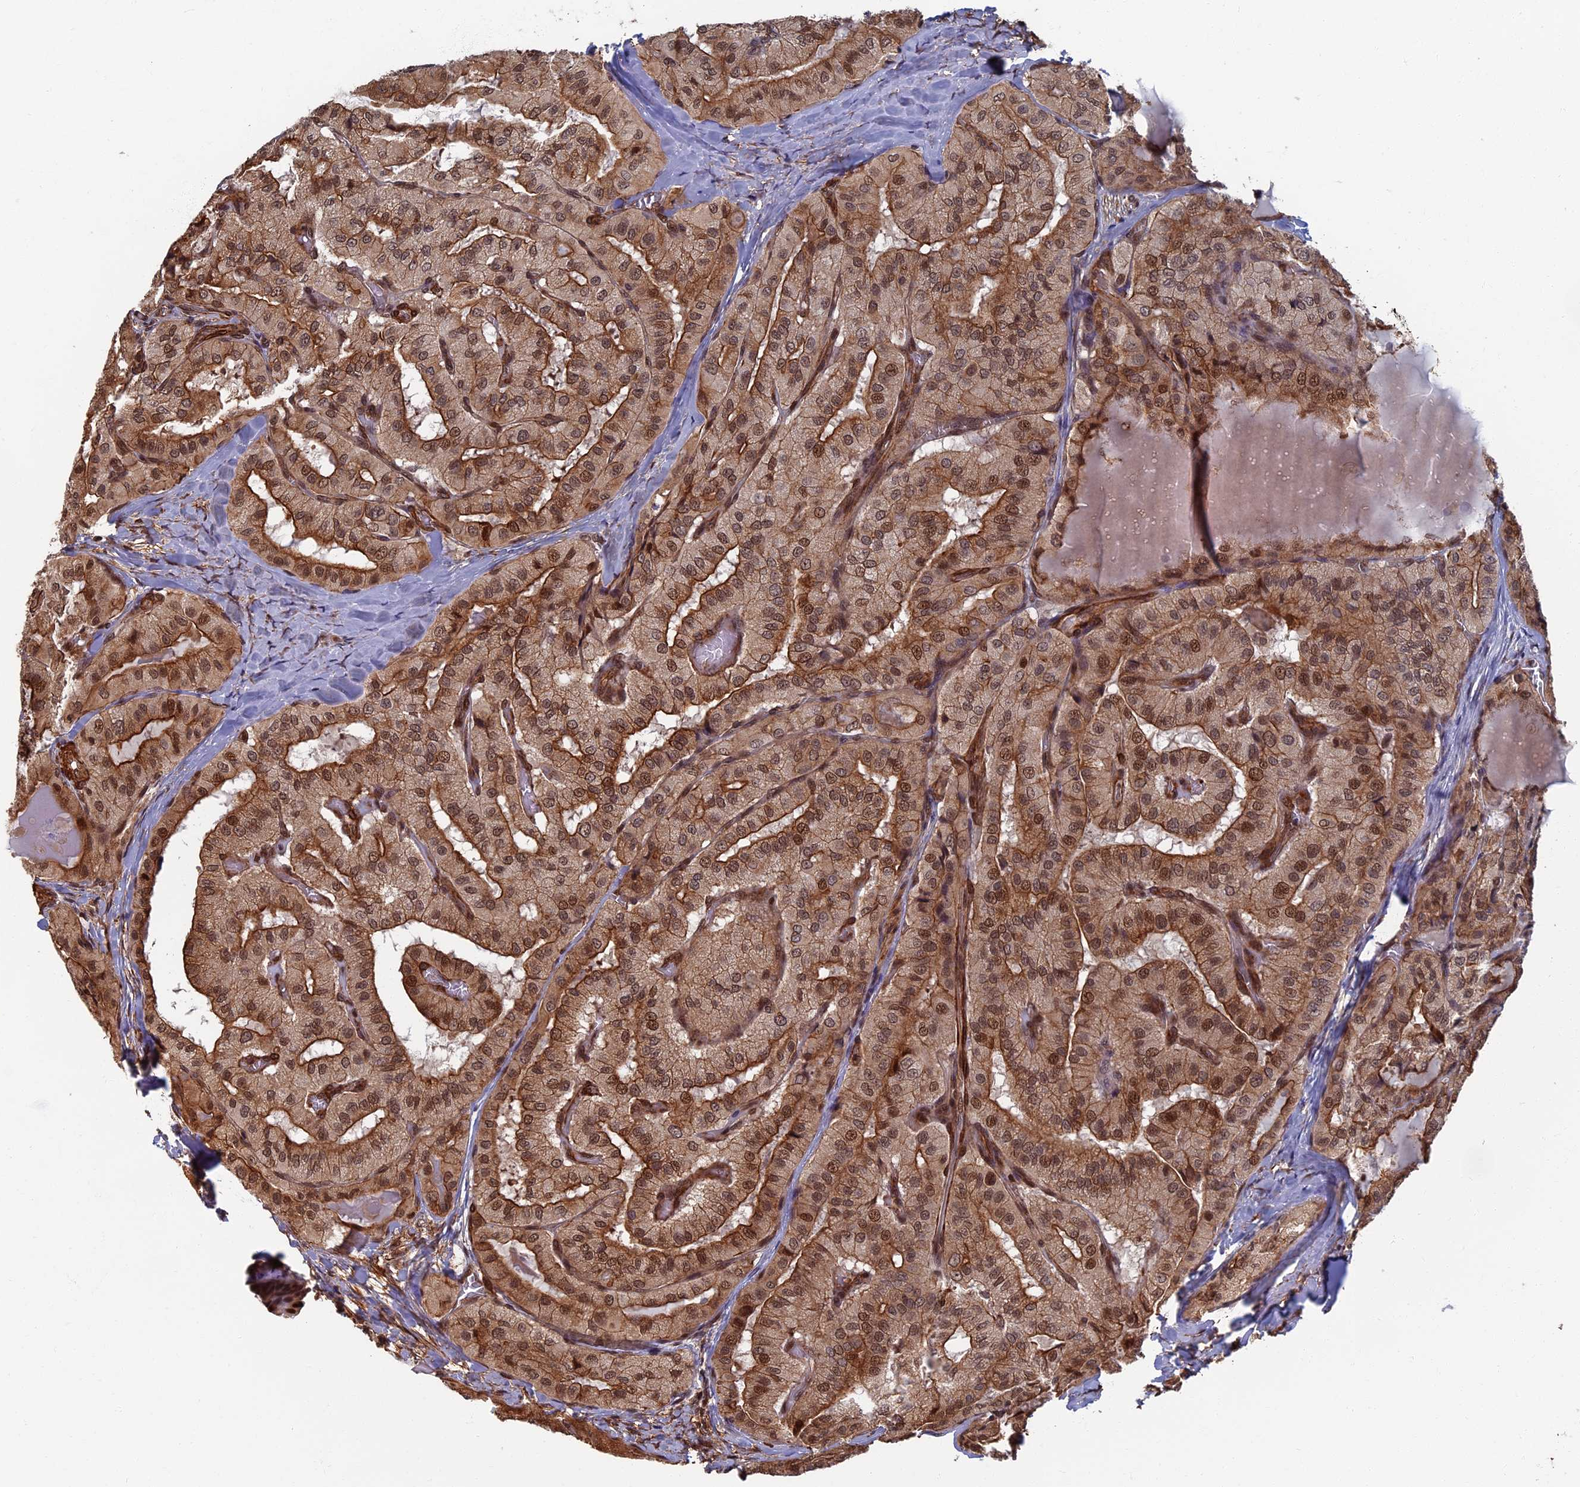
{"staining": {"intensity": "moderate", "quantity": ">75%", "location": "cytoplasmic/membranous,nuclear"}, "tissue": "thyroid cancer", "cell_type": "Tumor cells", "image_type": "cancer", "snomed": [{"axis": "morphology", "description": "Normal tissue, NOS"}, {"axis": "morphology", "description": "Papillary adenocarcinoma, NOS"}, {"axis": "topography", "description": "Thyroid gland"}], "caption": "DAB (3,3'-diaminobenzidine) immunohistochemical staining of thyroid cancer (papillary adenocarcinoma) displays moderate cytoplasmic/membranous and nuclear protein expression in about >75% of tumor cells.", "gene": "CTDP1", "patient": {"sex": "female", "age": 59}}